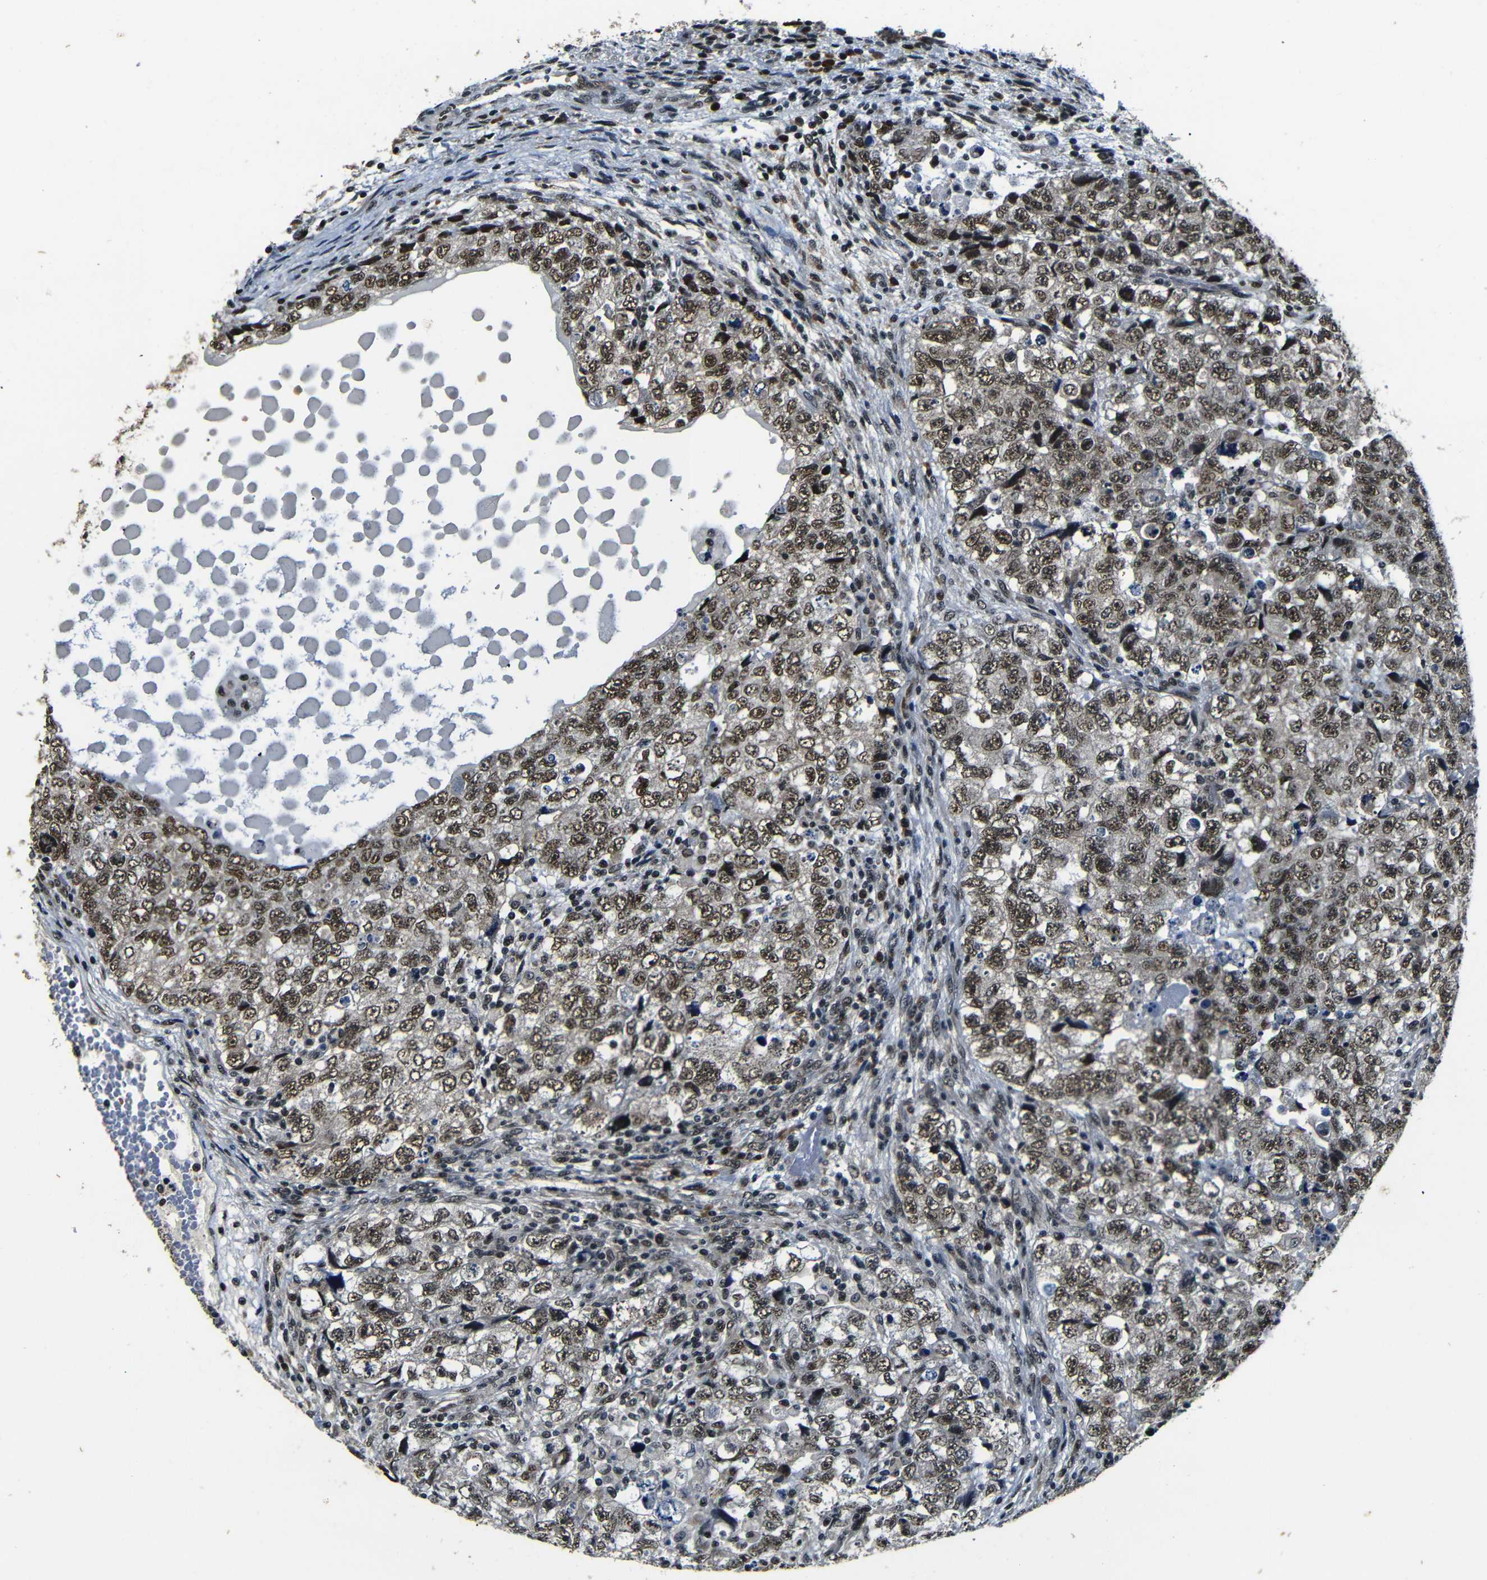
{"staining": {"intensity": "moderate", "quantity": ">75%", "location": "nuclear"}, "tissue": "testis cancer", "cell_type": "Tumor cells", "image_type": "cancer", "snomed": [{"axis": "morphology", "description": "Carcinoma, Embryonal, NOS"}, {"axis": "topography", "description": "Testis"}], "caption": "A micrograph showing moderate nuclear staining in about >75% of tumor cells in embryonal carcinoma (testis), as visualized by brown immunohistochemical staining.", "gene": "FOXD4", "patient": {"sex": "male", "age": 36}}